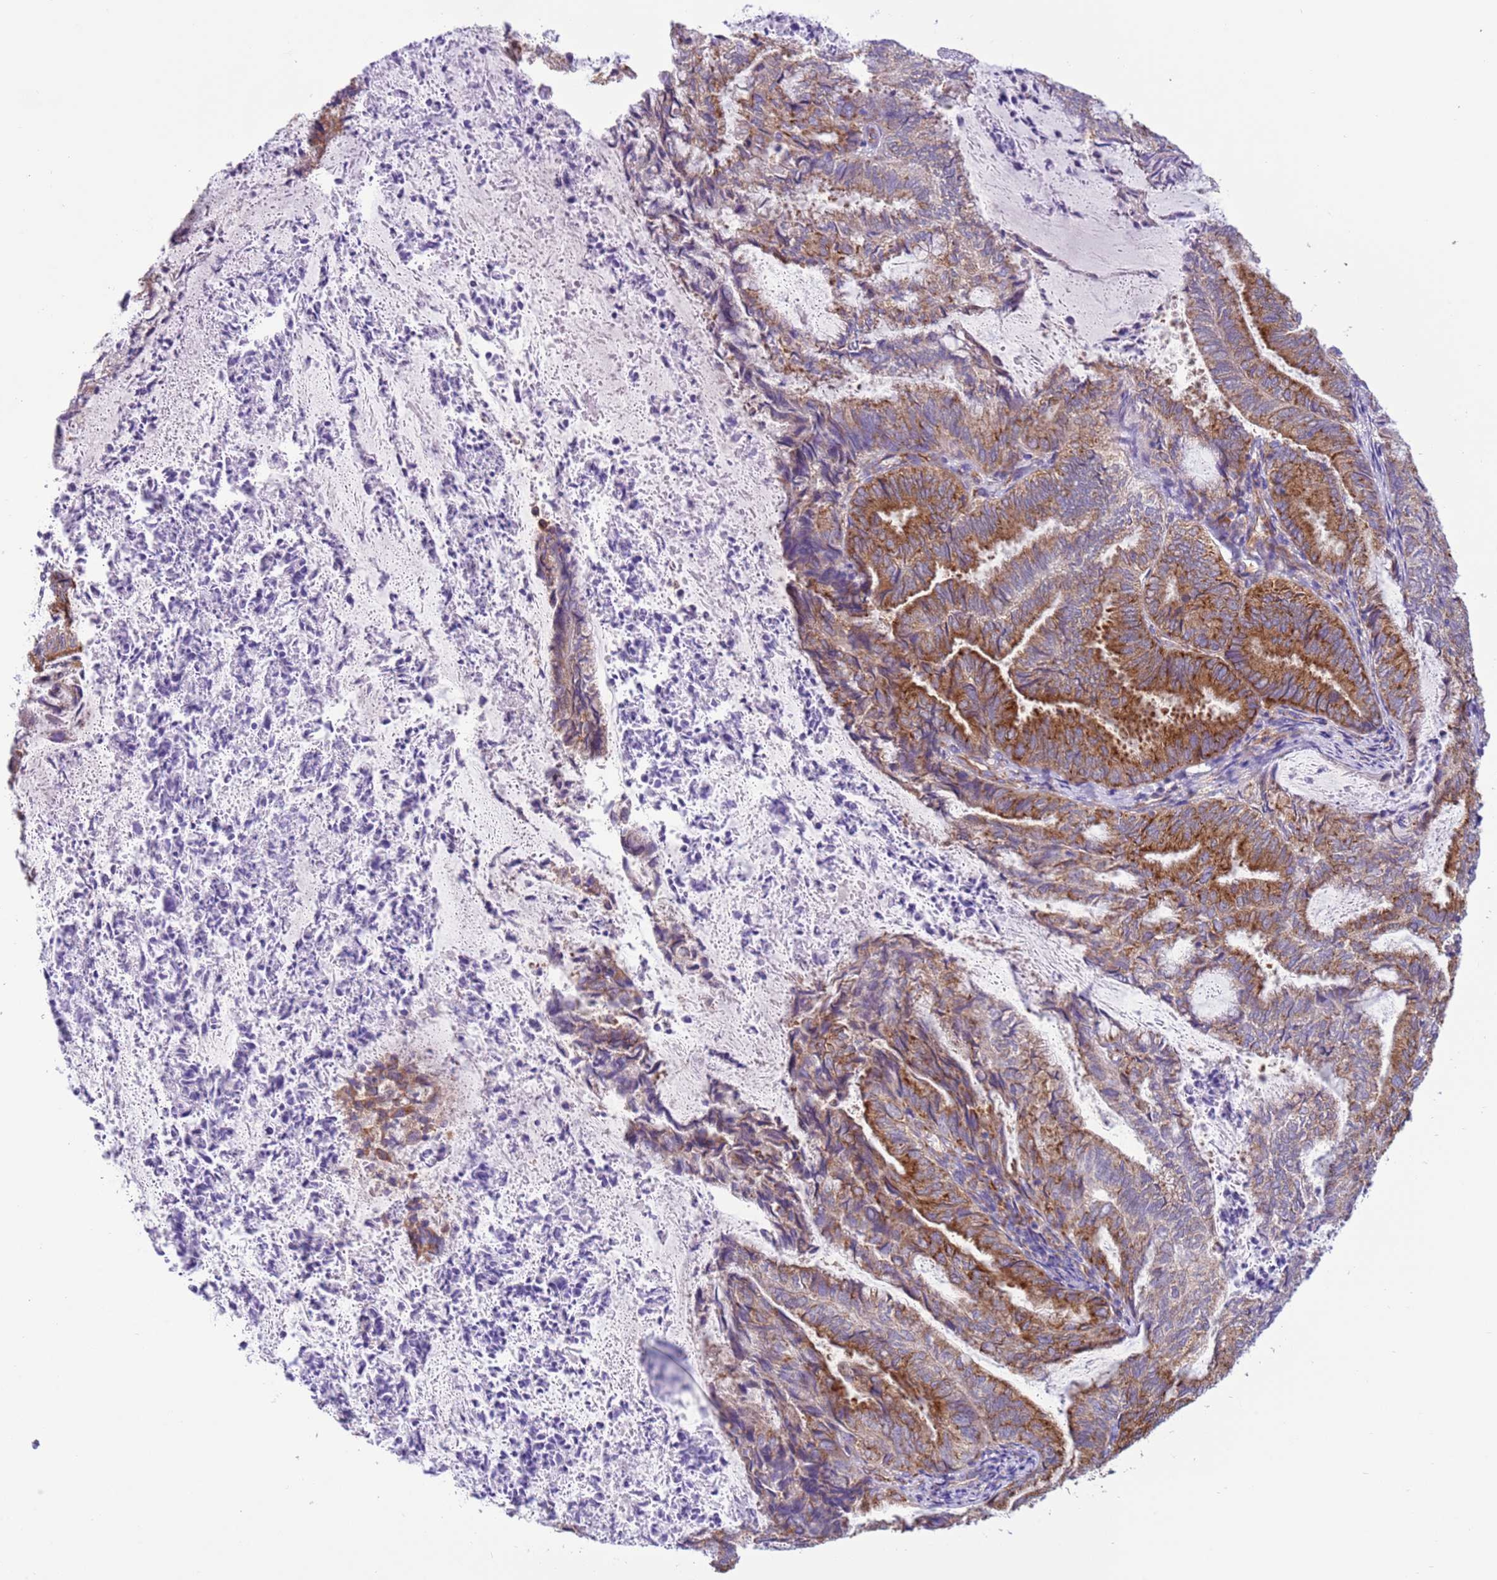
{"staining": {"intensity": "strong", "quantity": "25%-75%", "location": "cytoplasmic/membranous"}, "tissue": "endometrial cancer", "cell_type": "Tumor cells", "image_type": "cancer", "snomed": [{"axis": "morphology", "description": "Adenocarcinoma, NOS"}, {"axis": "topography", "description": "Endometrium"}], "caption": "Strong cytoplasmic/membranous staining is present in approximately 25%-75% of tumor cells in endometrial cancer (adenocarcinoma).", "gene": "VARS1", "patient": {"sex": "female", "age": 80}}